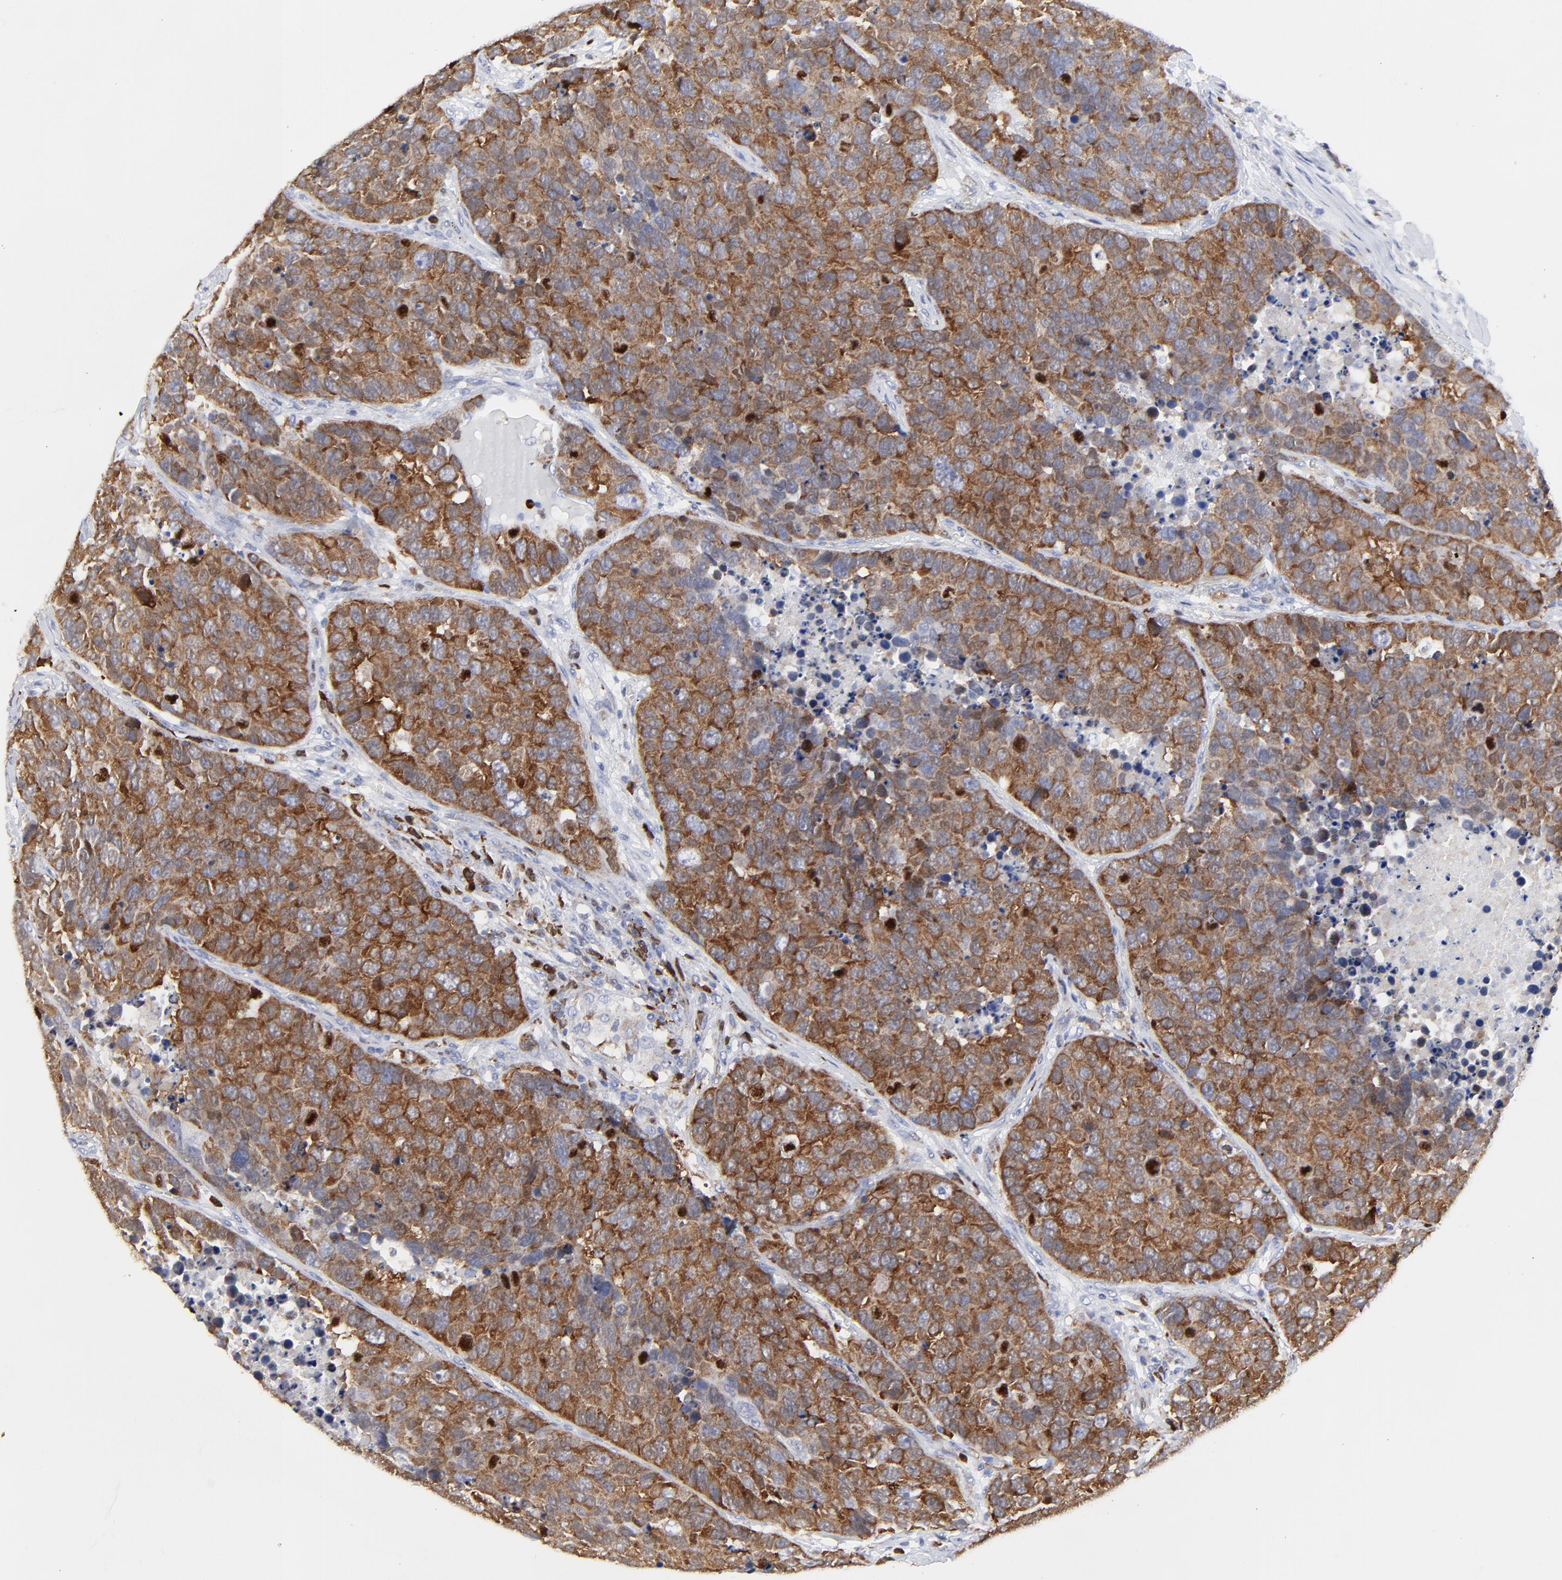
{"staining": {"intensity": "strong", "quantity": ">75%", "location": "cytoplasmic/membranous"}, "tissue": "carcinoid", "cell_type": "Tumor cells", "image_type": "cancer", "snomed": [{"axis": "morphology", "description": "Carcinoid, malignant, NOS"}, {"axis": "topography", "description": "Lung"}], "caption": "Immunohistochemistry image of carcinoid (malignant) stained for a protein (brown), which reveals high levels of strong cytoplasmic/membranous expression in approximately >75% of tumor cells.", "gene": "NCAPH", "patient": {"sex": "male", "age": 60}}